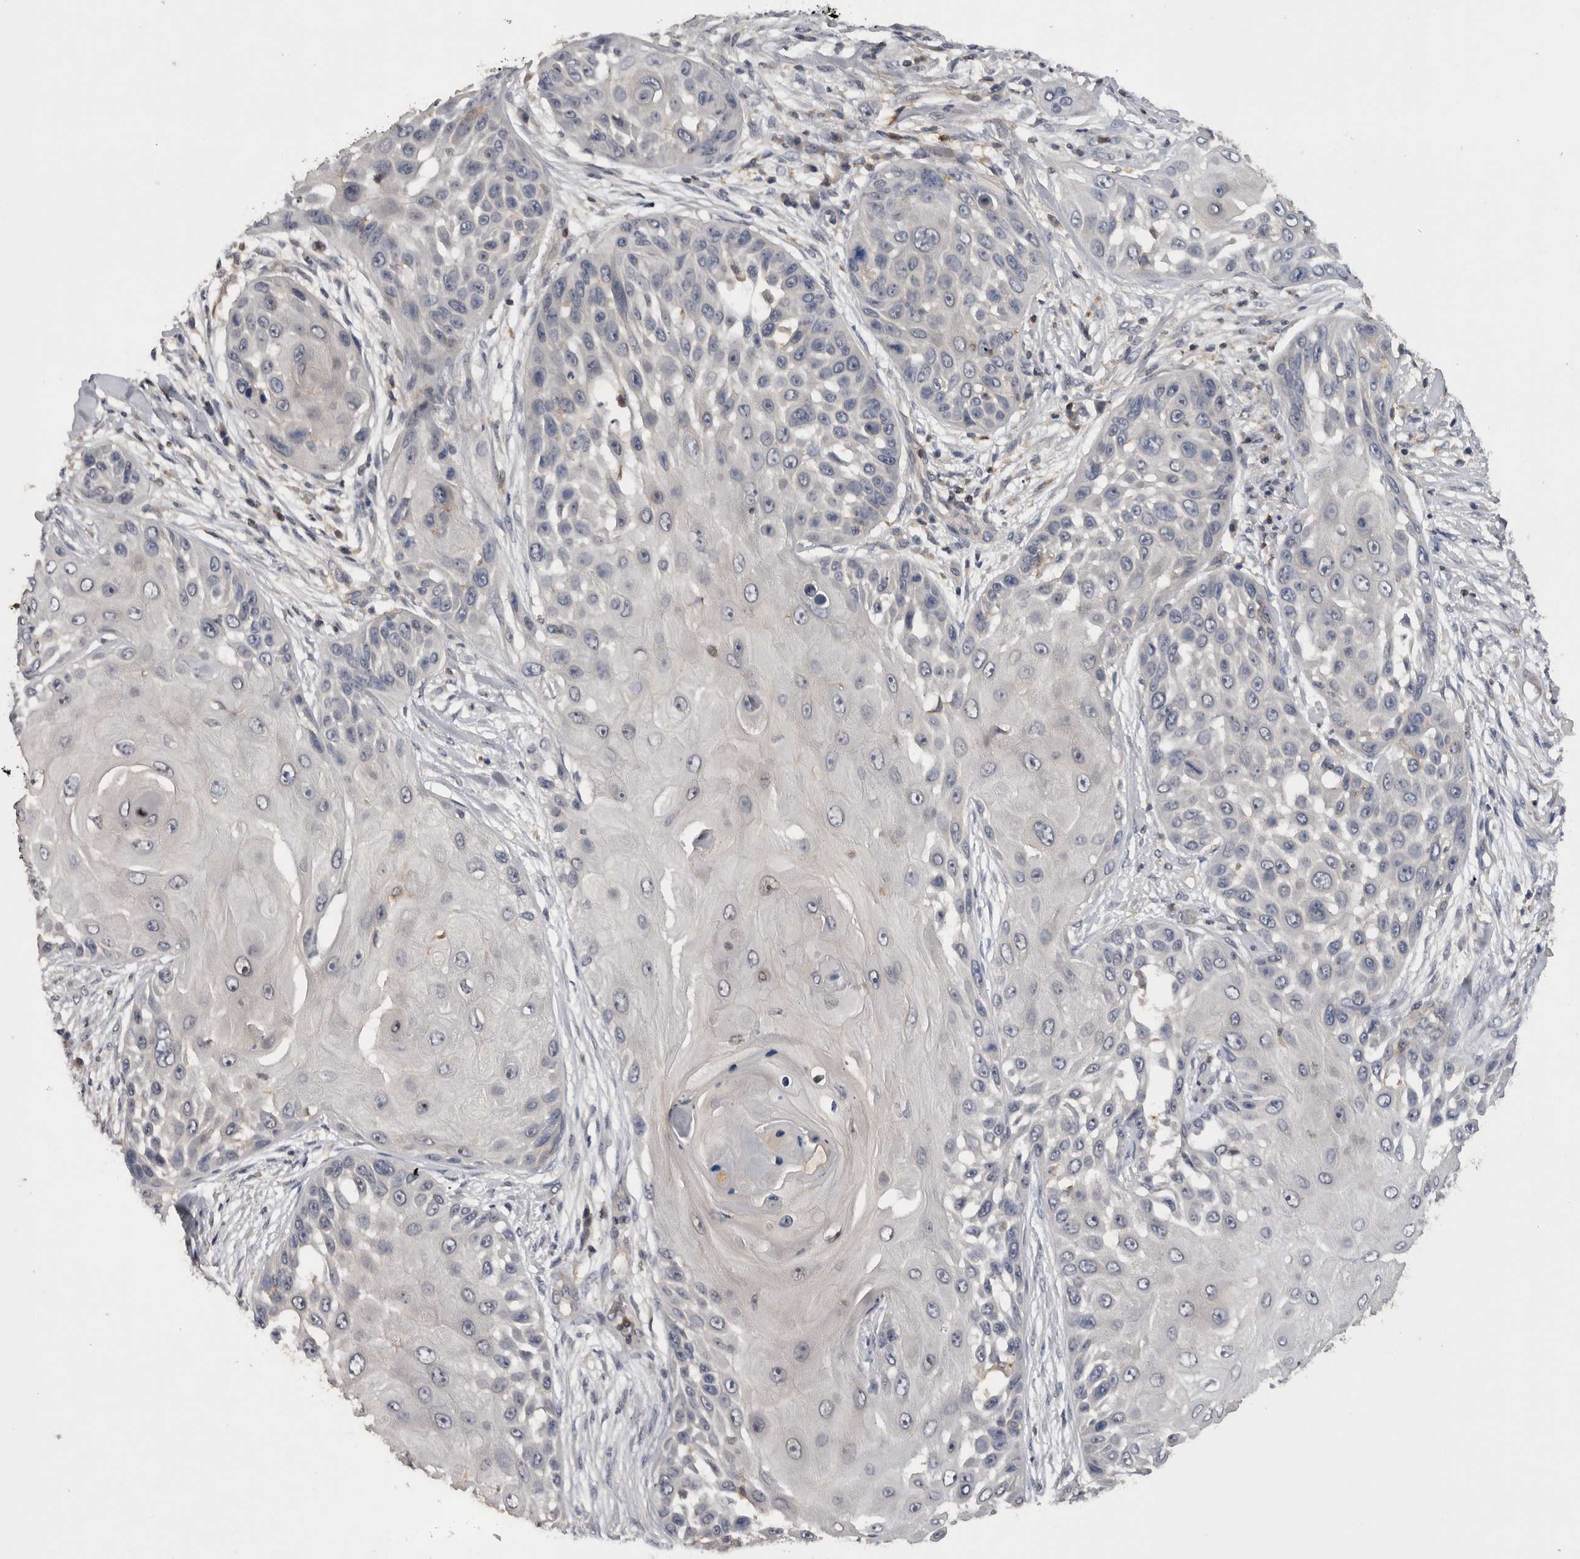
{"staining": {"intensity": "negative", "quantity": "none", "location": "none"}, "tissue": "skin cancer", "cell_type": "Tumor cells", "image_type": "cancer", "snomed": [{"axis": "morphology", "description": "Squamous cell carcinoma, NOS"}, {"axis": "topography", "description": "Skin"}], "caption": "DAB immunohistochemical staining of human skin squamous cell carcinoma shows no significant staining in tumor cells.", "gene": "NFATC2", "patient": {"sex": "female", "age": 44}}